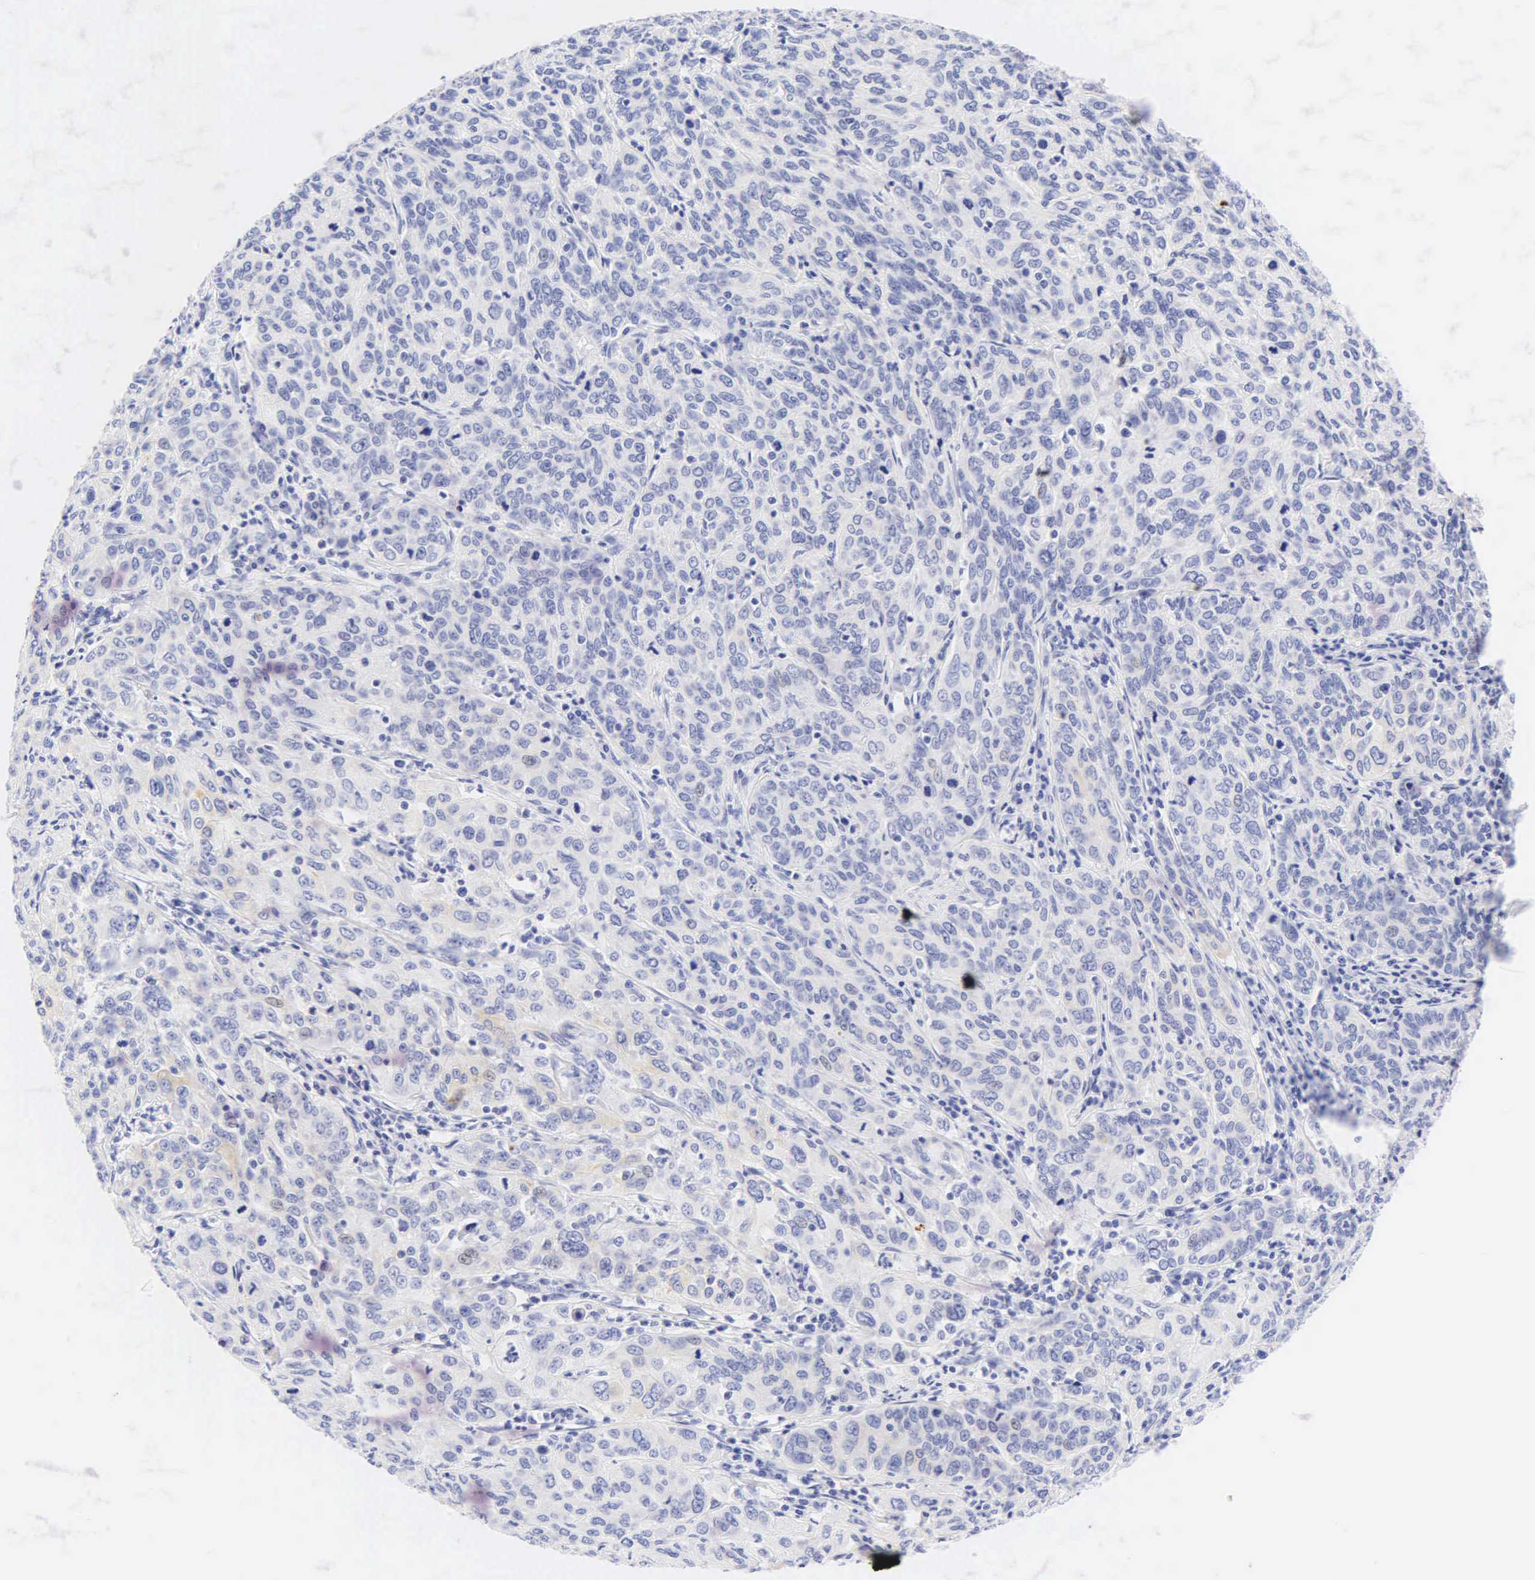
{"staining": {"intensity": "negative", "quantity": "none", "location": "none"}, "tissue": "cervical cancer", "cell_type": "Tumor cells", "image_type": "cancer", "snomed": [{"axis": "morphology", "description": "Squamous cell carcinoma, NOS"}, {"axis": "topography", "description": "Cervix"}], "caption": "An image of human cervical cancer is negative for staining in tumor cells. (Stains: DAB immunohistochemistry (IHC) with hematoxylin counter stain, Microscopy: brightfield microscopy at high magnification).", "gene": "KRT20", "patient": {"sex": "female", "age": 38}}